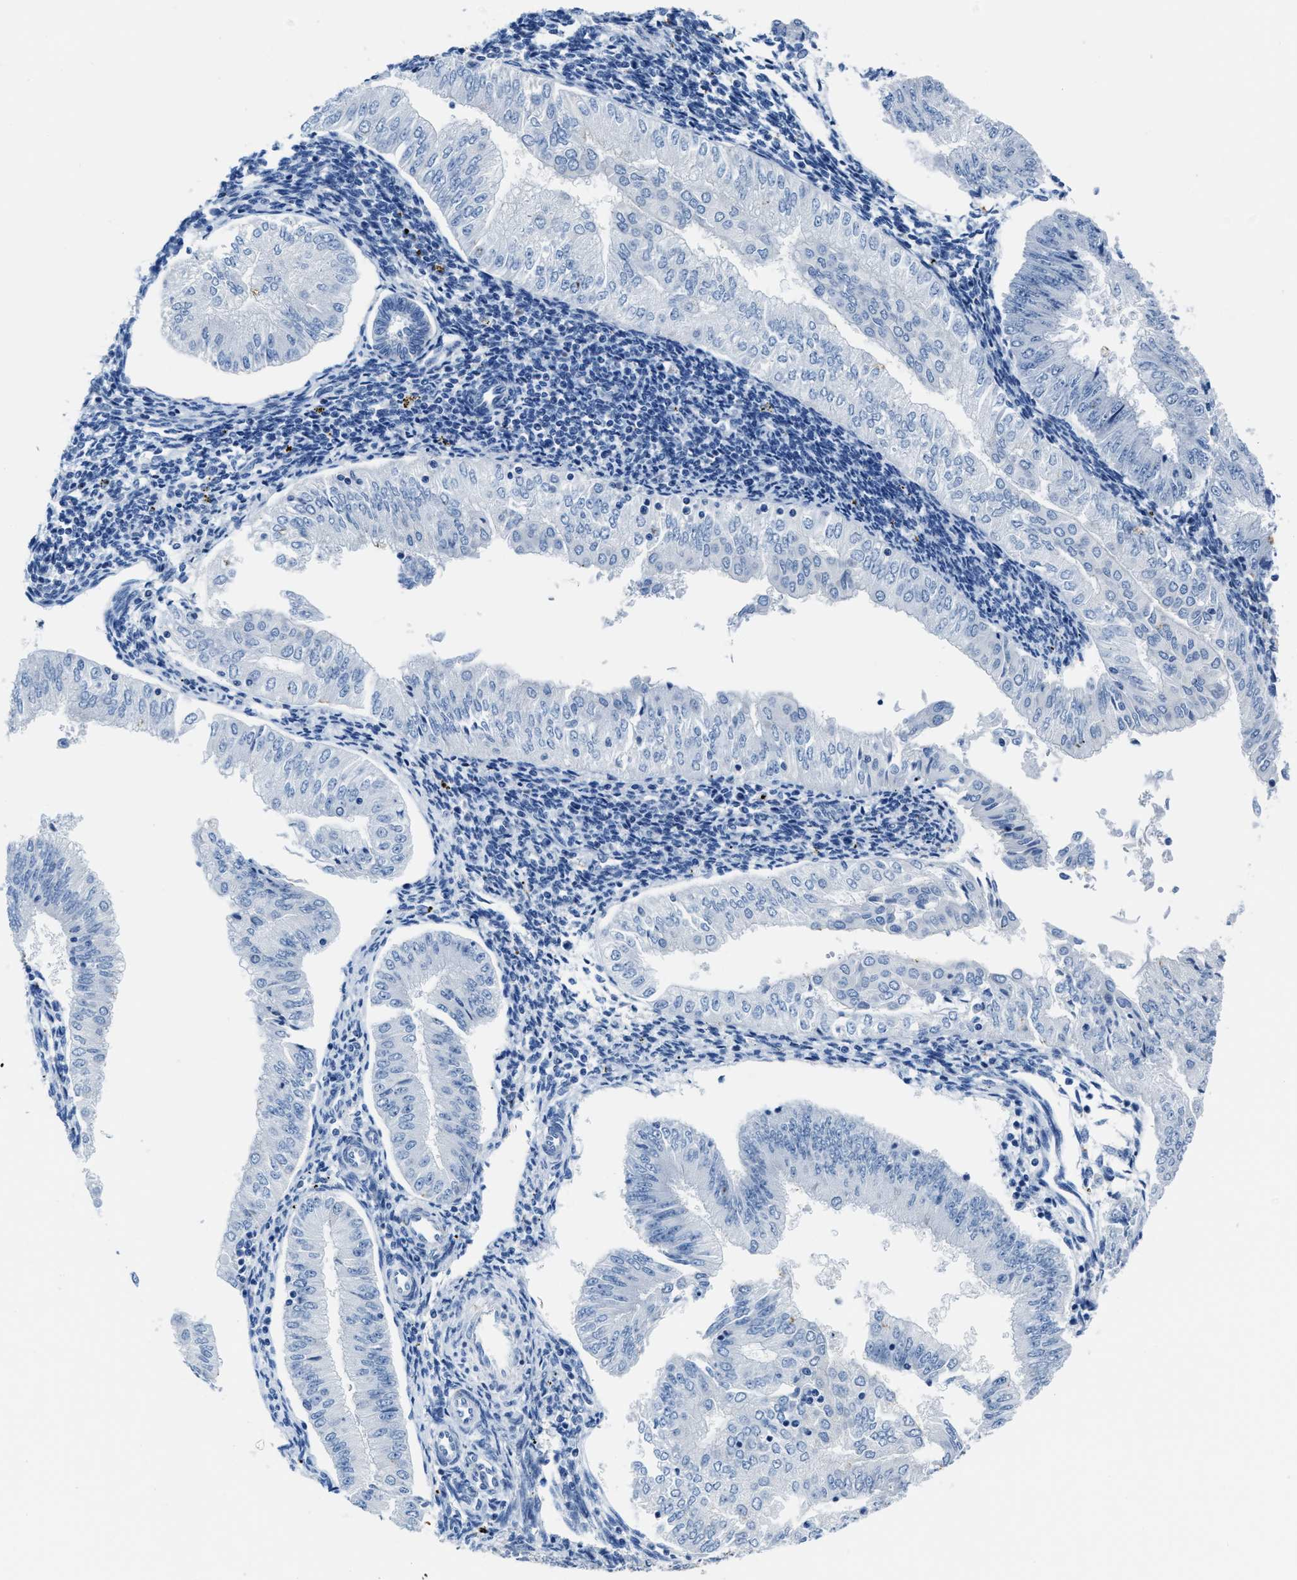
{"staining": {"intensity": "negative", "quantity": "none", "location": "none"}, "tissue": "endometrial cancer", "cell_type": "Tumor cells", "image_type": "cancer", "snomed": [{"axis": "morphology", "description": "Normal tissue, NOS"}, {"axis": "morphology", "description": "Adenocarcinoma, NOS"}, {"axis": "topography", "description": "Endometrium"}], "caption": "A histopathology image of endometrial cancer stained for a protein exhibits no brown staining in tumor cells. Nuclei are stained in blue.", "gene": "ASZ1", "patient": {"sex": "female", "age": 53}}